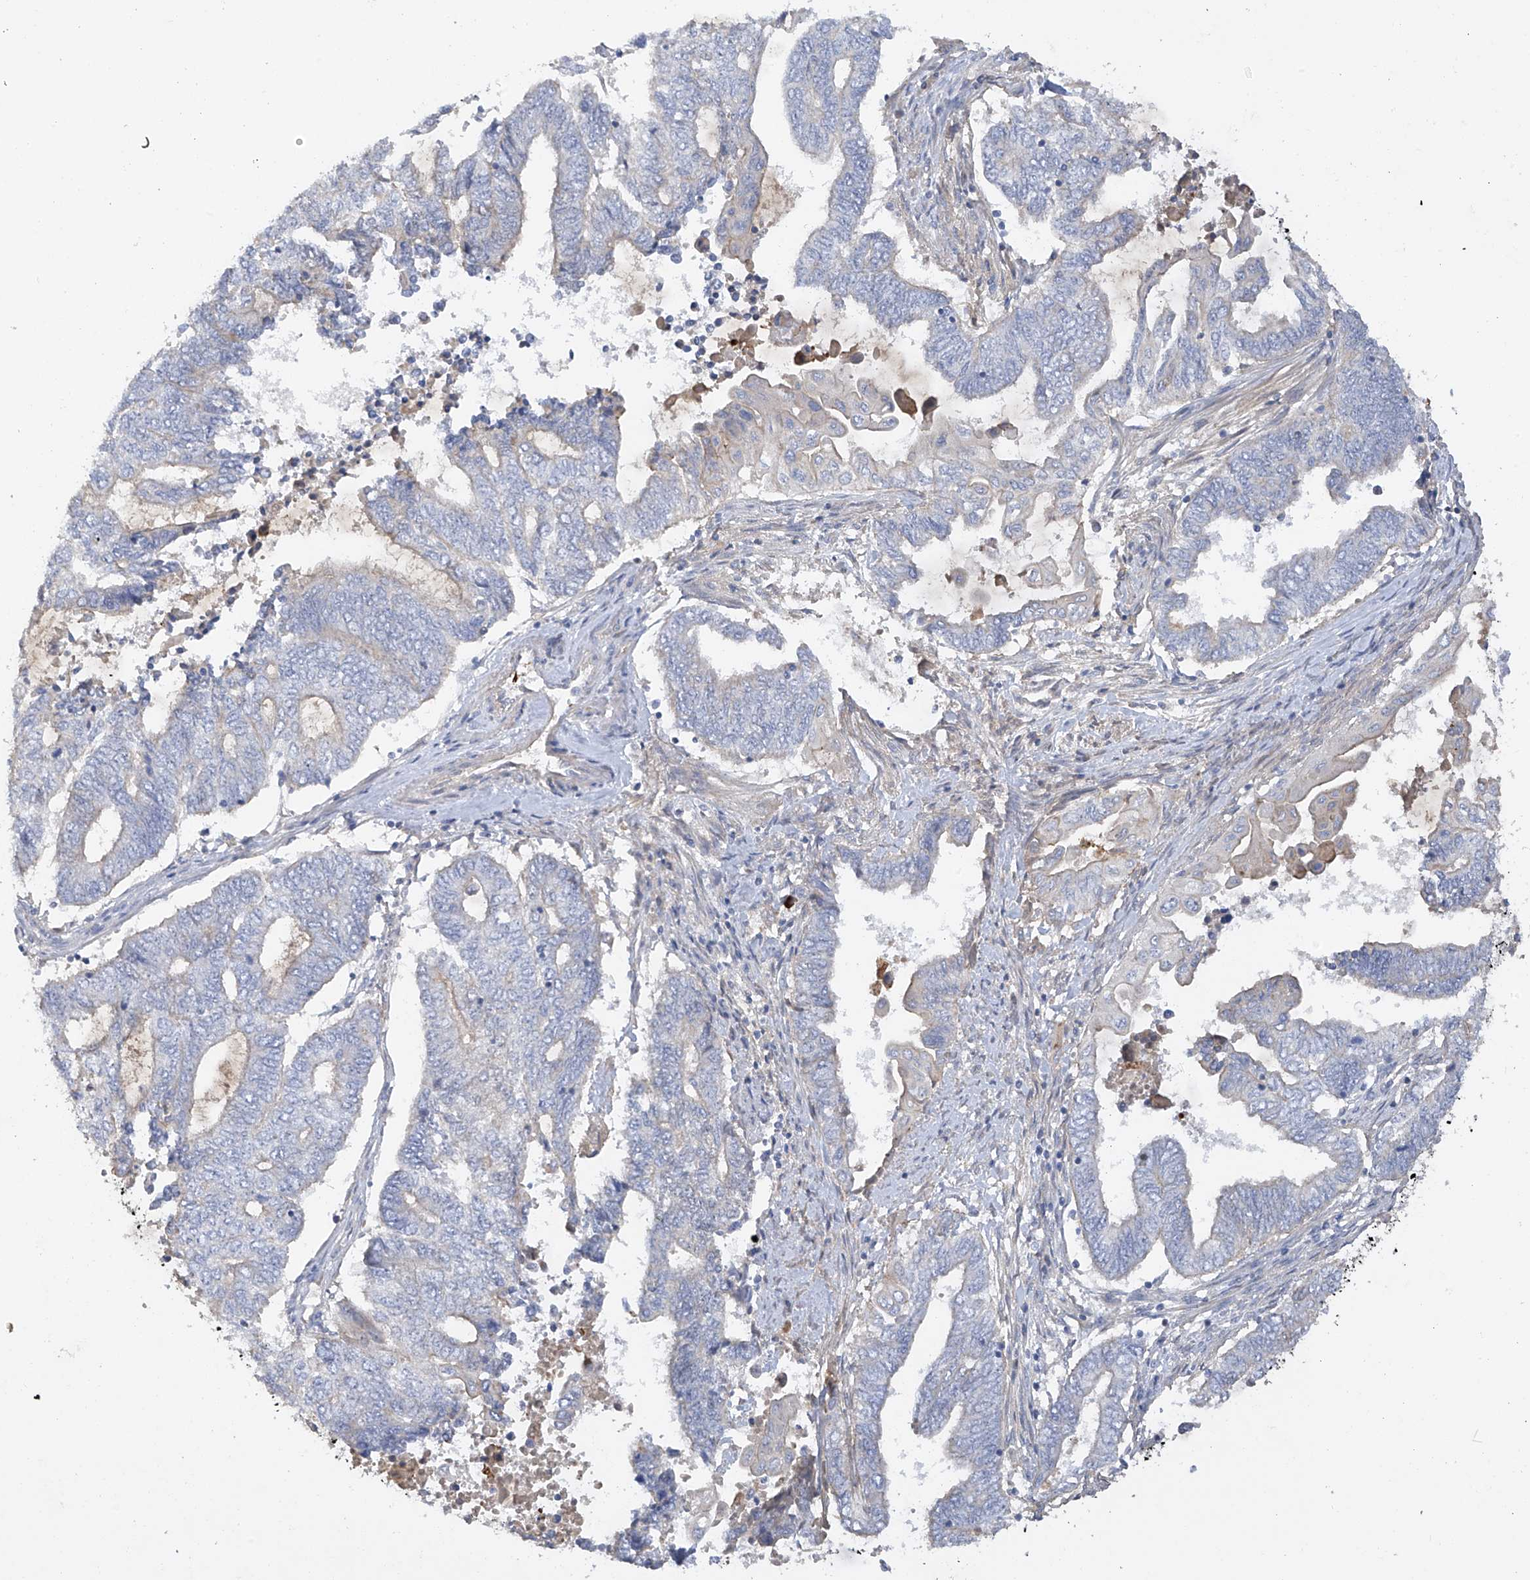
{"staining": {"intensity": "negative", "quantity": "none", "location": "none"}, "tissue": "endometrial cancer", "cell_type": "Tumor cells", "image_type": "cancer", "snomed": [{"axis": "morphology", "description": "Adenocarcinoma, NOS"}, {"axis": "topography", "description": "Uterus"}, {"axis": "topography", "description": "Endometrium"}], "caption": "A histopathology image of human endometrial adenocarcinoma is negative for staining in tumor cells.", "gene": "PRSS12", "patient": {"sex": "female", "age": 70}}